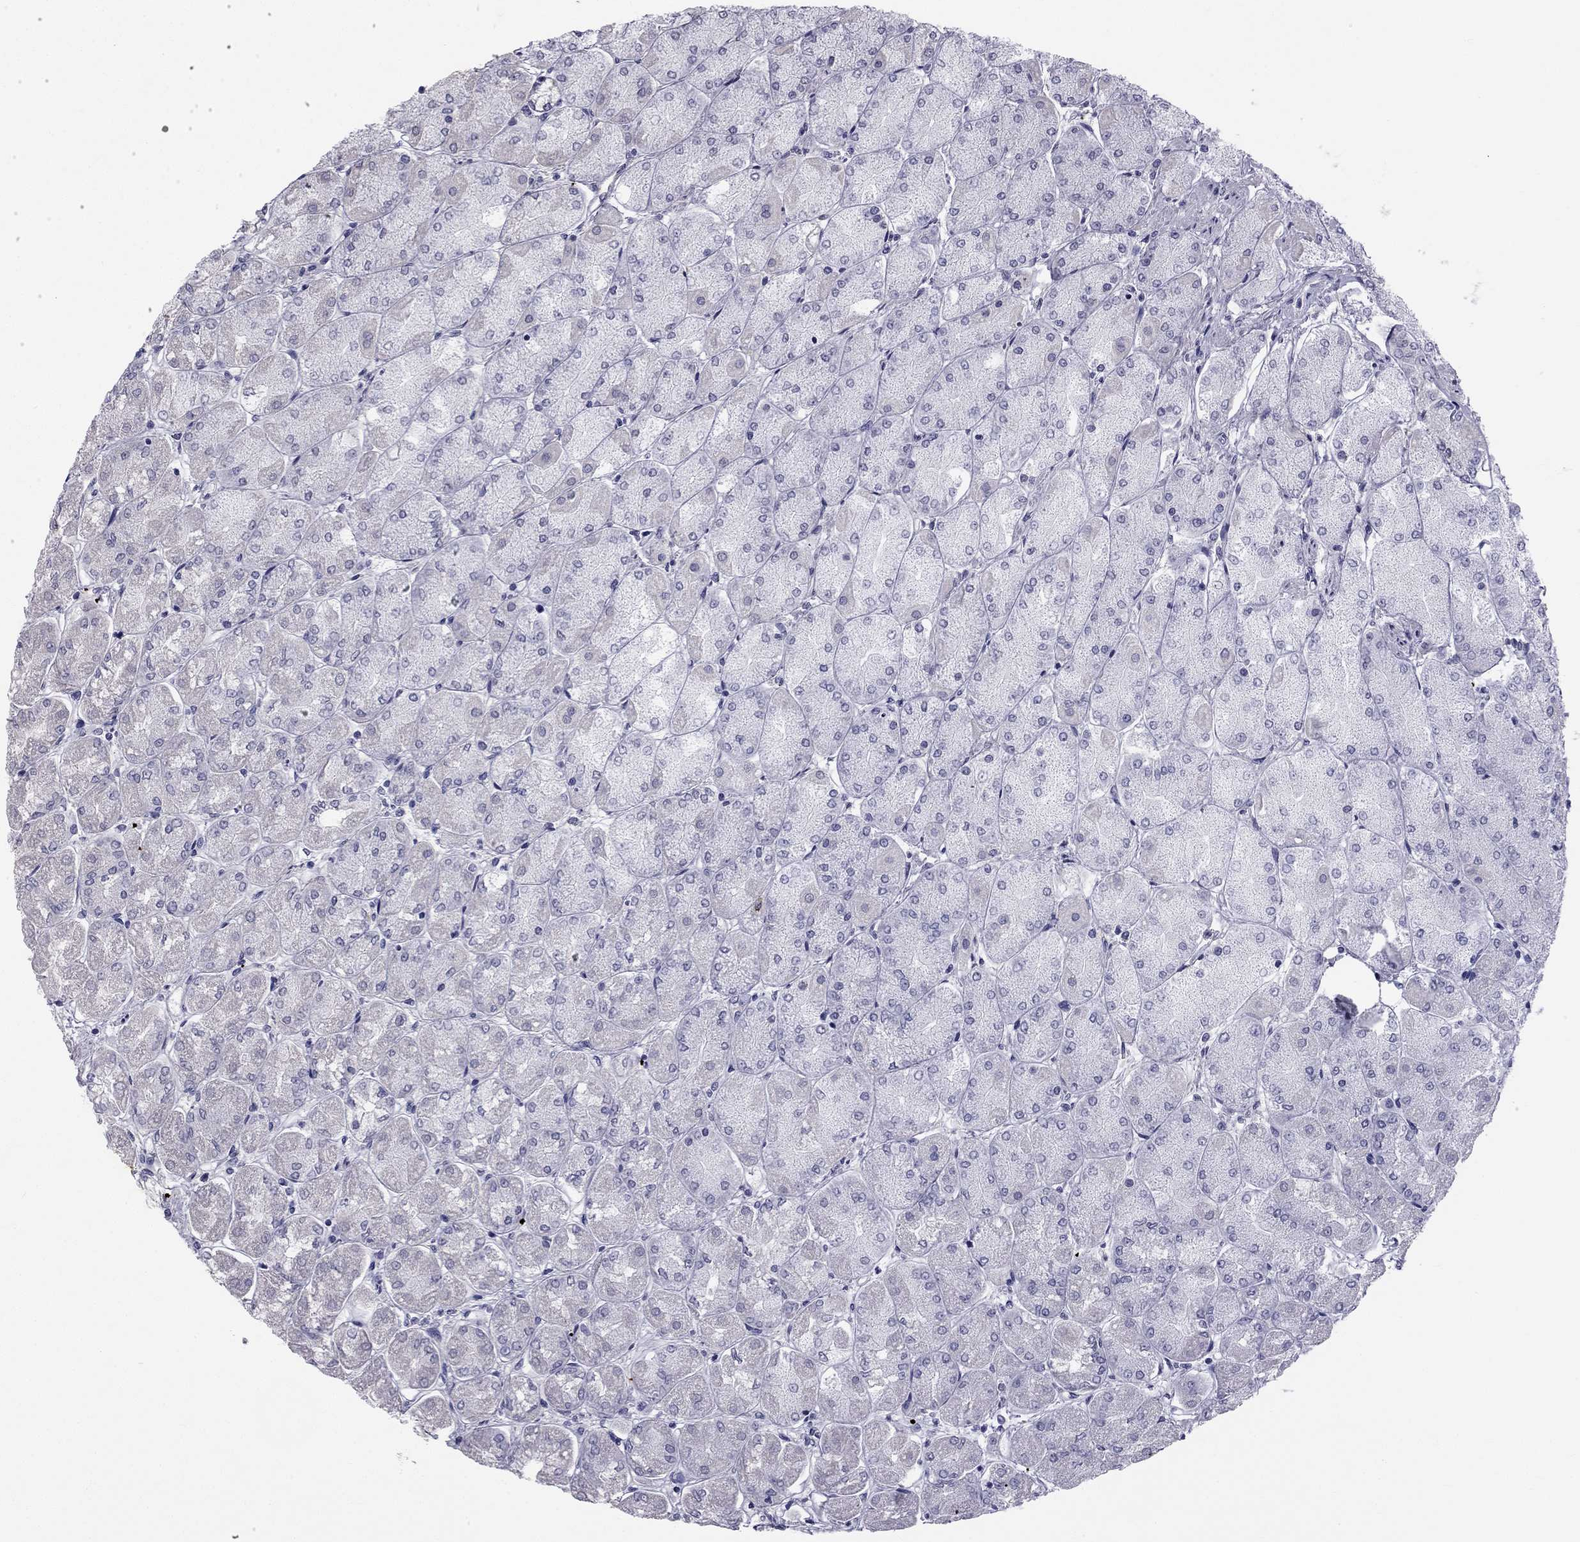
{"staining": {"intensity": "negative", "quantity": "none", "location": "none"}, "tissue": "stomach", "cell_type": "Glandular cells", "image_type": "normal", "snomed": [{"axis": "morphology", "description": "Normal tissue, NOS"}, {"axis": "topography", "description": "Stomach, upper"}], "caption": "Immunohistochemistry histopathology image of benign stomach stained for a protein (brown), which reveals no expression in glandular cells.", "gene": "CCDC40", "patient": {"sex": "male", "age": 60}}